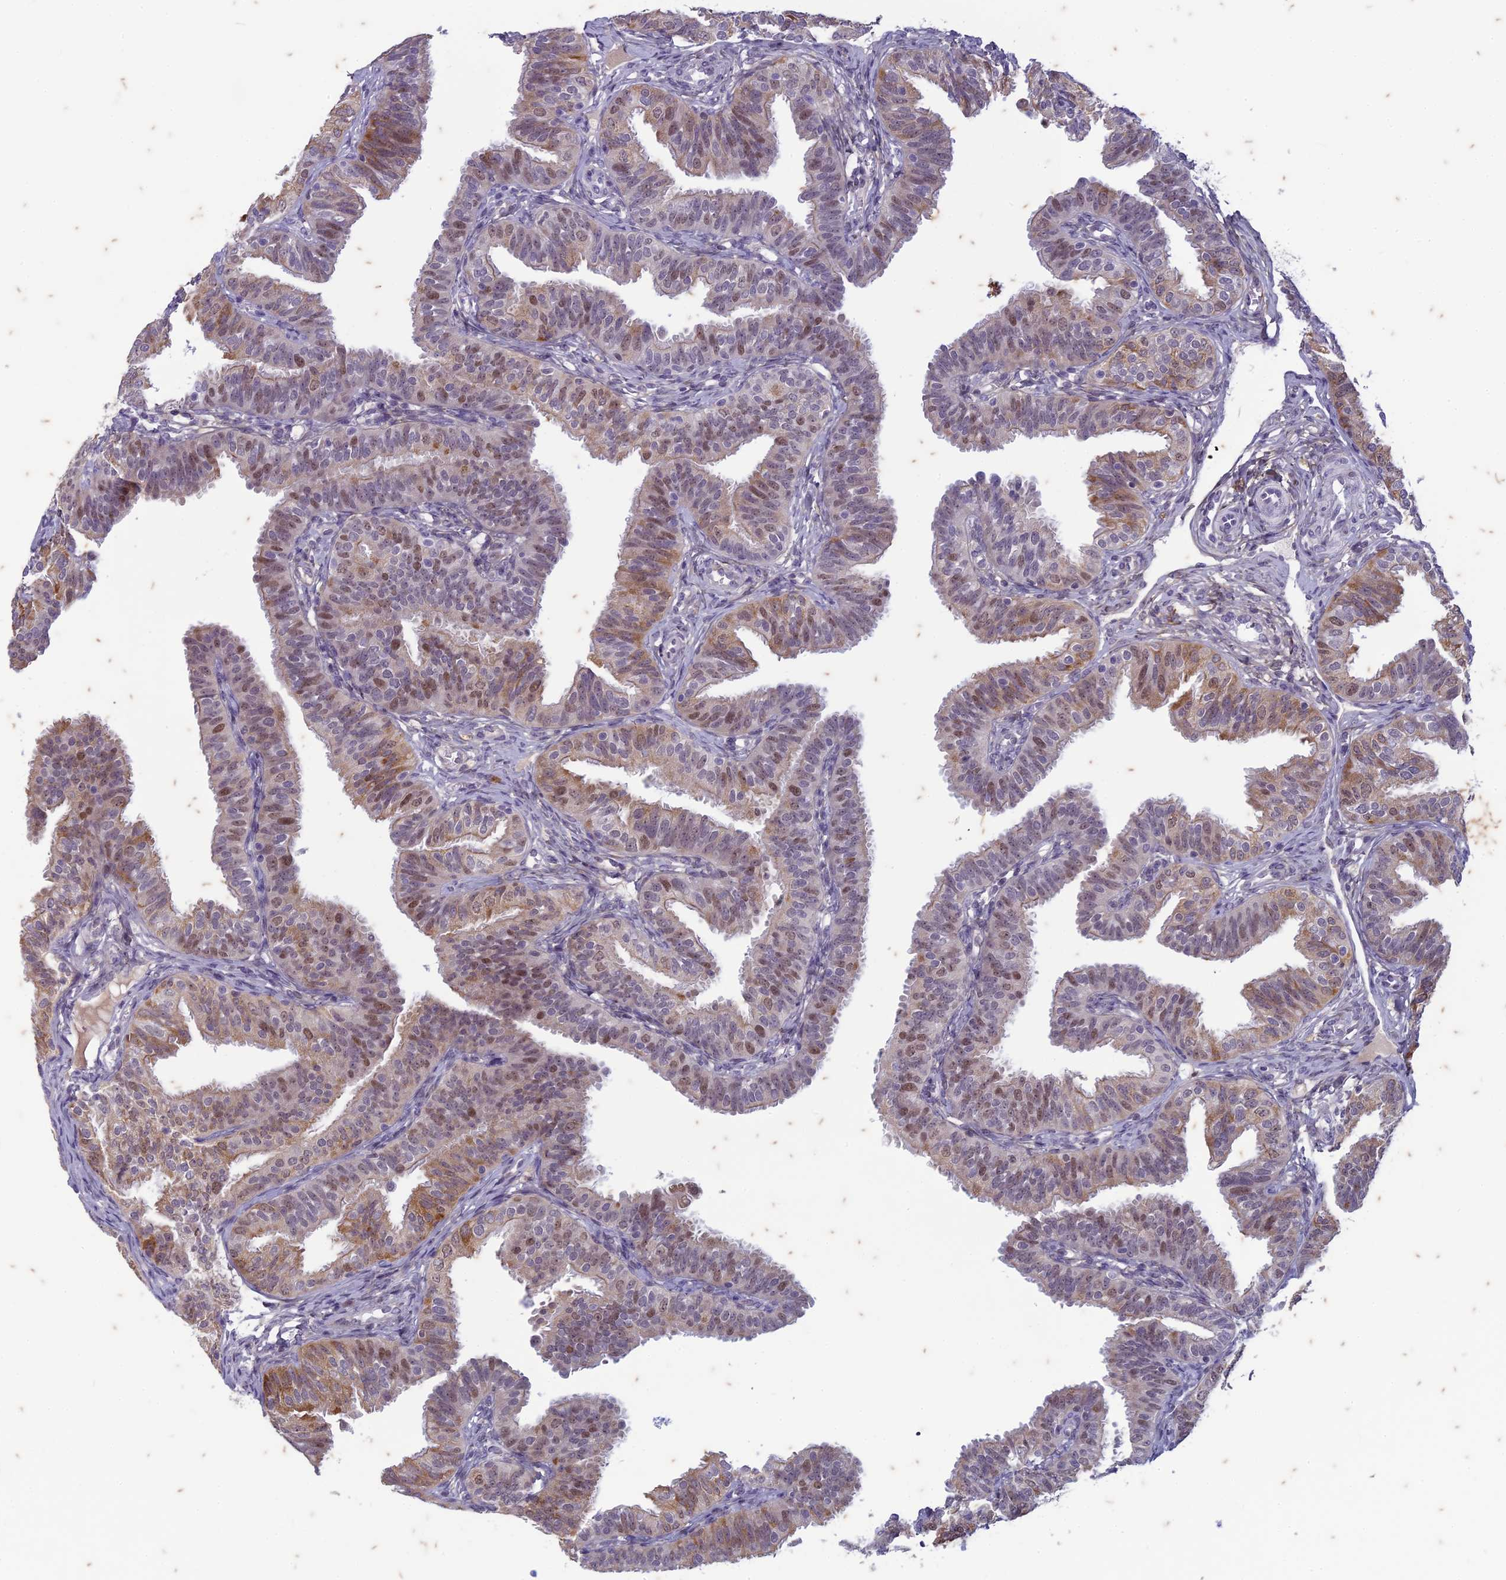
{"staining": {"intensity": "moderate", "quantity": "<25%", "location": "cytoplasmic/membranous,nuclear"}, "tissue": "fallopian tube", "cell_type": "Glandular cells", "image_type": "normal", "snomed": [{"axis": "morphology", "description": "Normal tissue, NOS"}, {"axis": "topography", "description": "Fallopian tube"}], "caption": "Human fallopian tube stained for a protein (brown) shows moderate cytoplasmic/membranous,nuclear positive staining in about <25% of glandular cells.", "gene": "PABPN1L", "patient": {"sex": "female", "age": 35}}